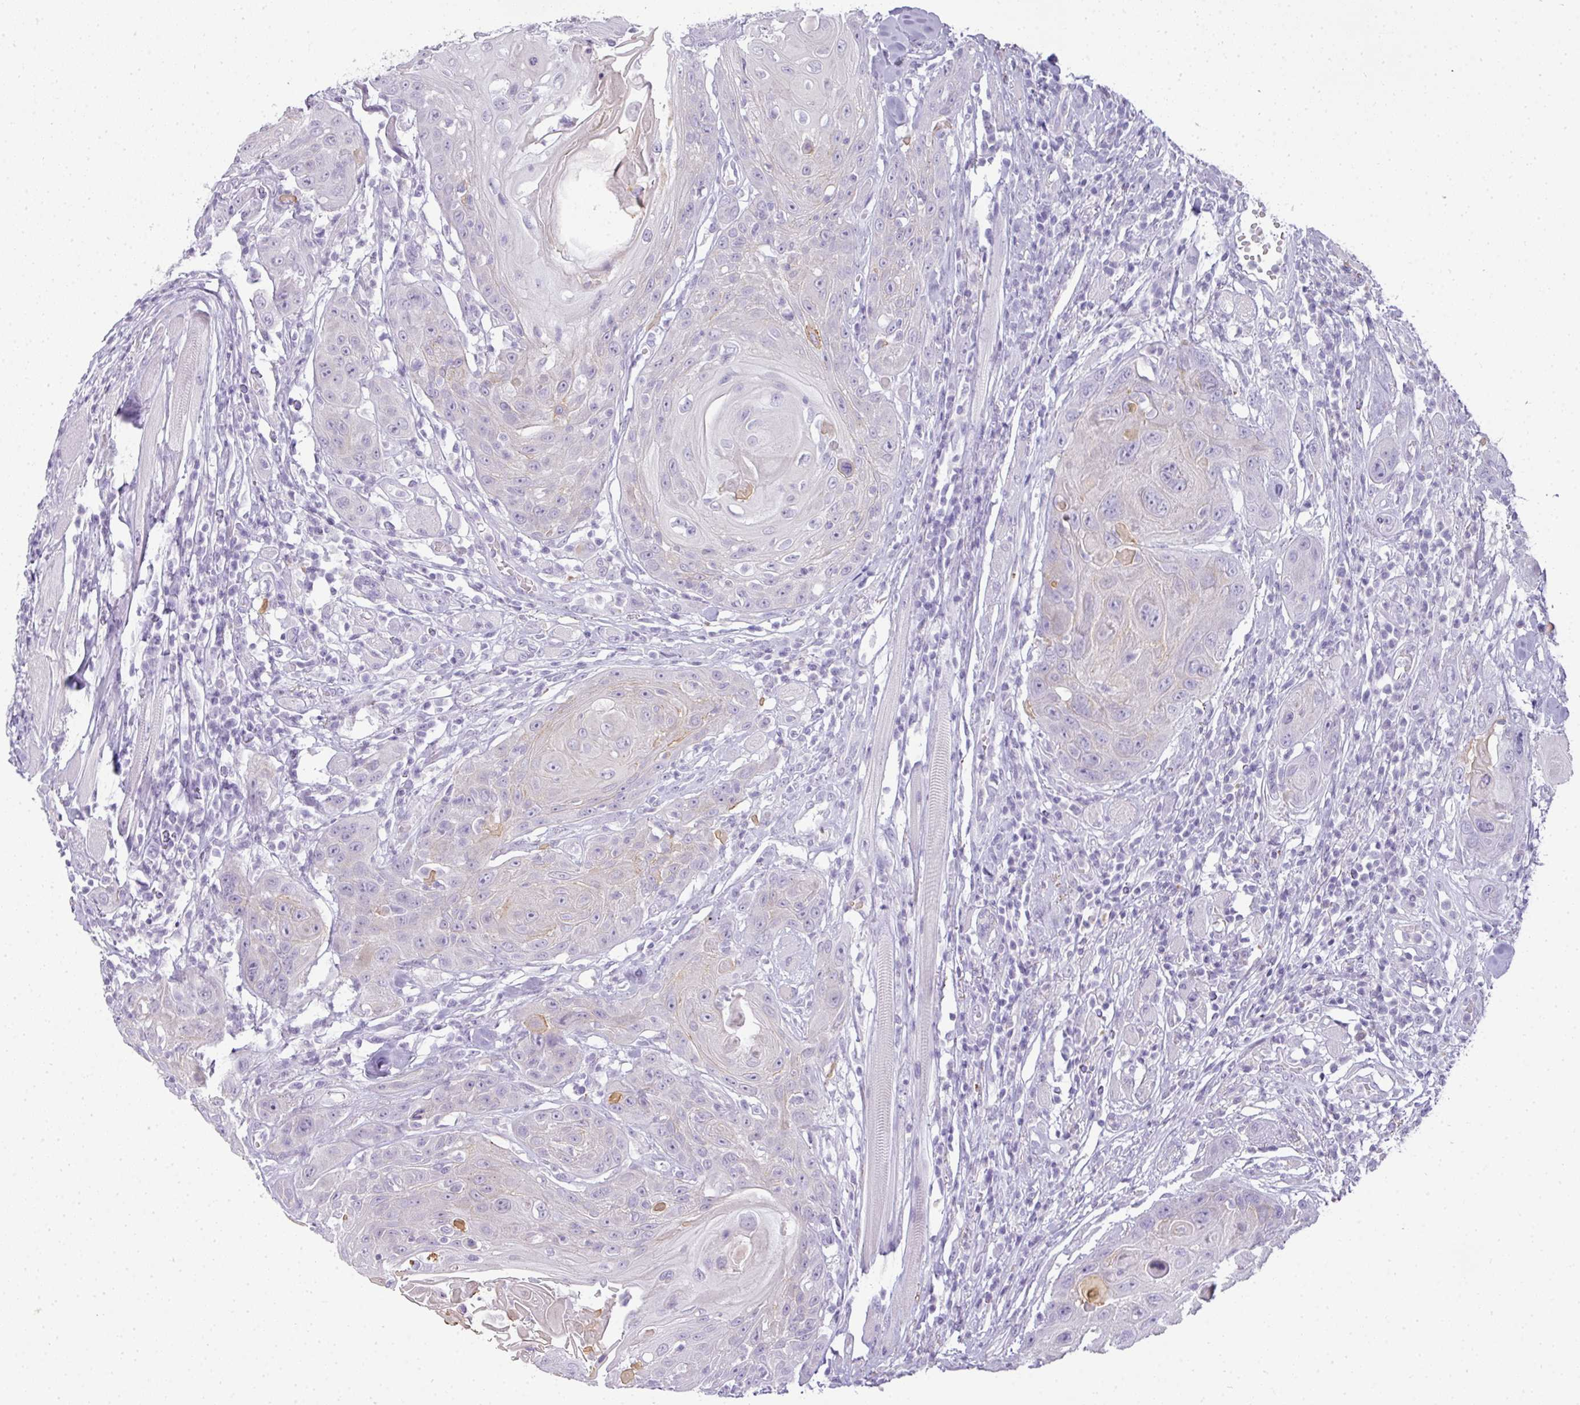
{"staining": {"intensity": "negative", "quantity": "none", "location": "none"}, "tissue": "head and neck cancer", "cell_type": "Tumor cells", "image_type": "cancer", "snomed": [{"axis": "morphology", "description": "Squamous cell carcinoma, NOS"}, {"axis": "topography", "description": "Head-Neck"}], "caption": "A high-resolution micrograph shows immunohistochemistry staining of head and neck cancer, which displays no significant positivity in tumor cells. The staining is performed using DAB brown chromogen with nuclei counter-stained in using hematoxylin.", "gene": "RBMY1F", "patient": {"sex": "female", "age": 59}}